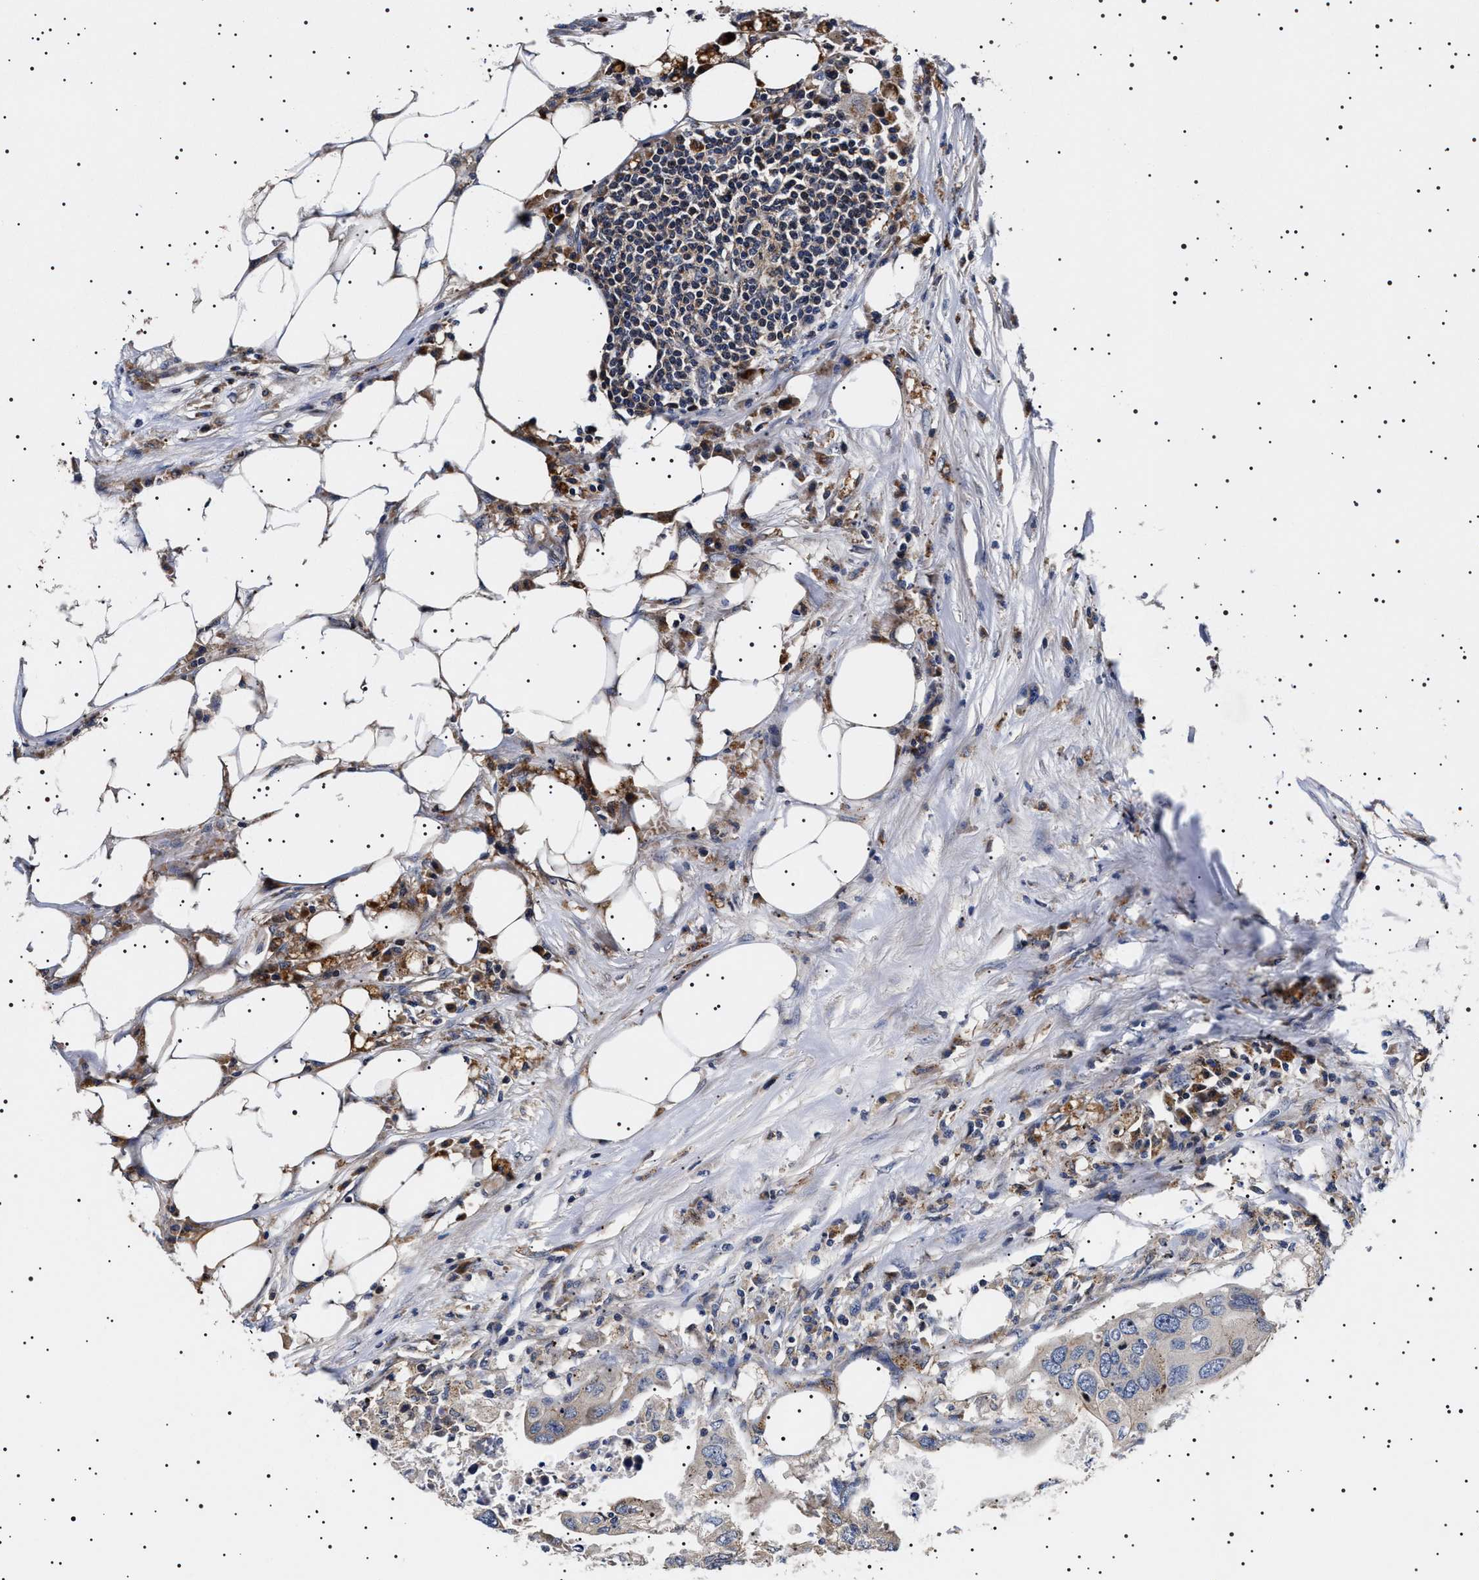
{"staining": {"intensity": "negative", "quantity": "none", "location": "none"}, "tissue": "colorectal cancer", "cell_type": "Tumor cells", "image_type": "cancer", "snomed": [{"axis": "morphology", "description": "Adenocarcinoma, NOS"}, {"axis": "topography", "description": "Colon"}], "caption": "An IHC photomicrograph of colorectal cancer is shown. There is no staining in tumor cells of colorectal cancer. (DAB IHC, high magnification).", "gene": "SLC4A7", "patient": {"sex": "male", "age": 71}}